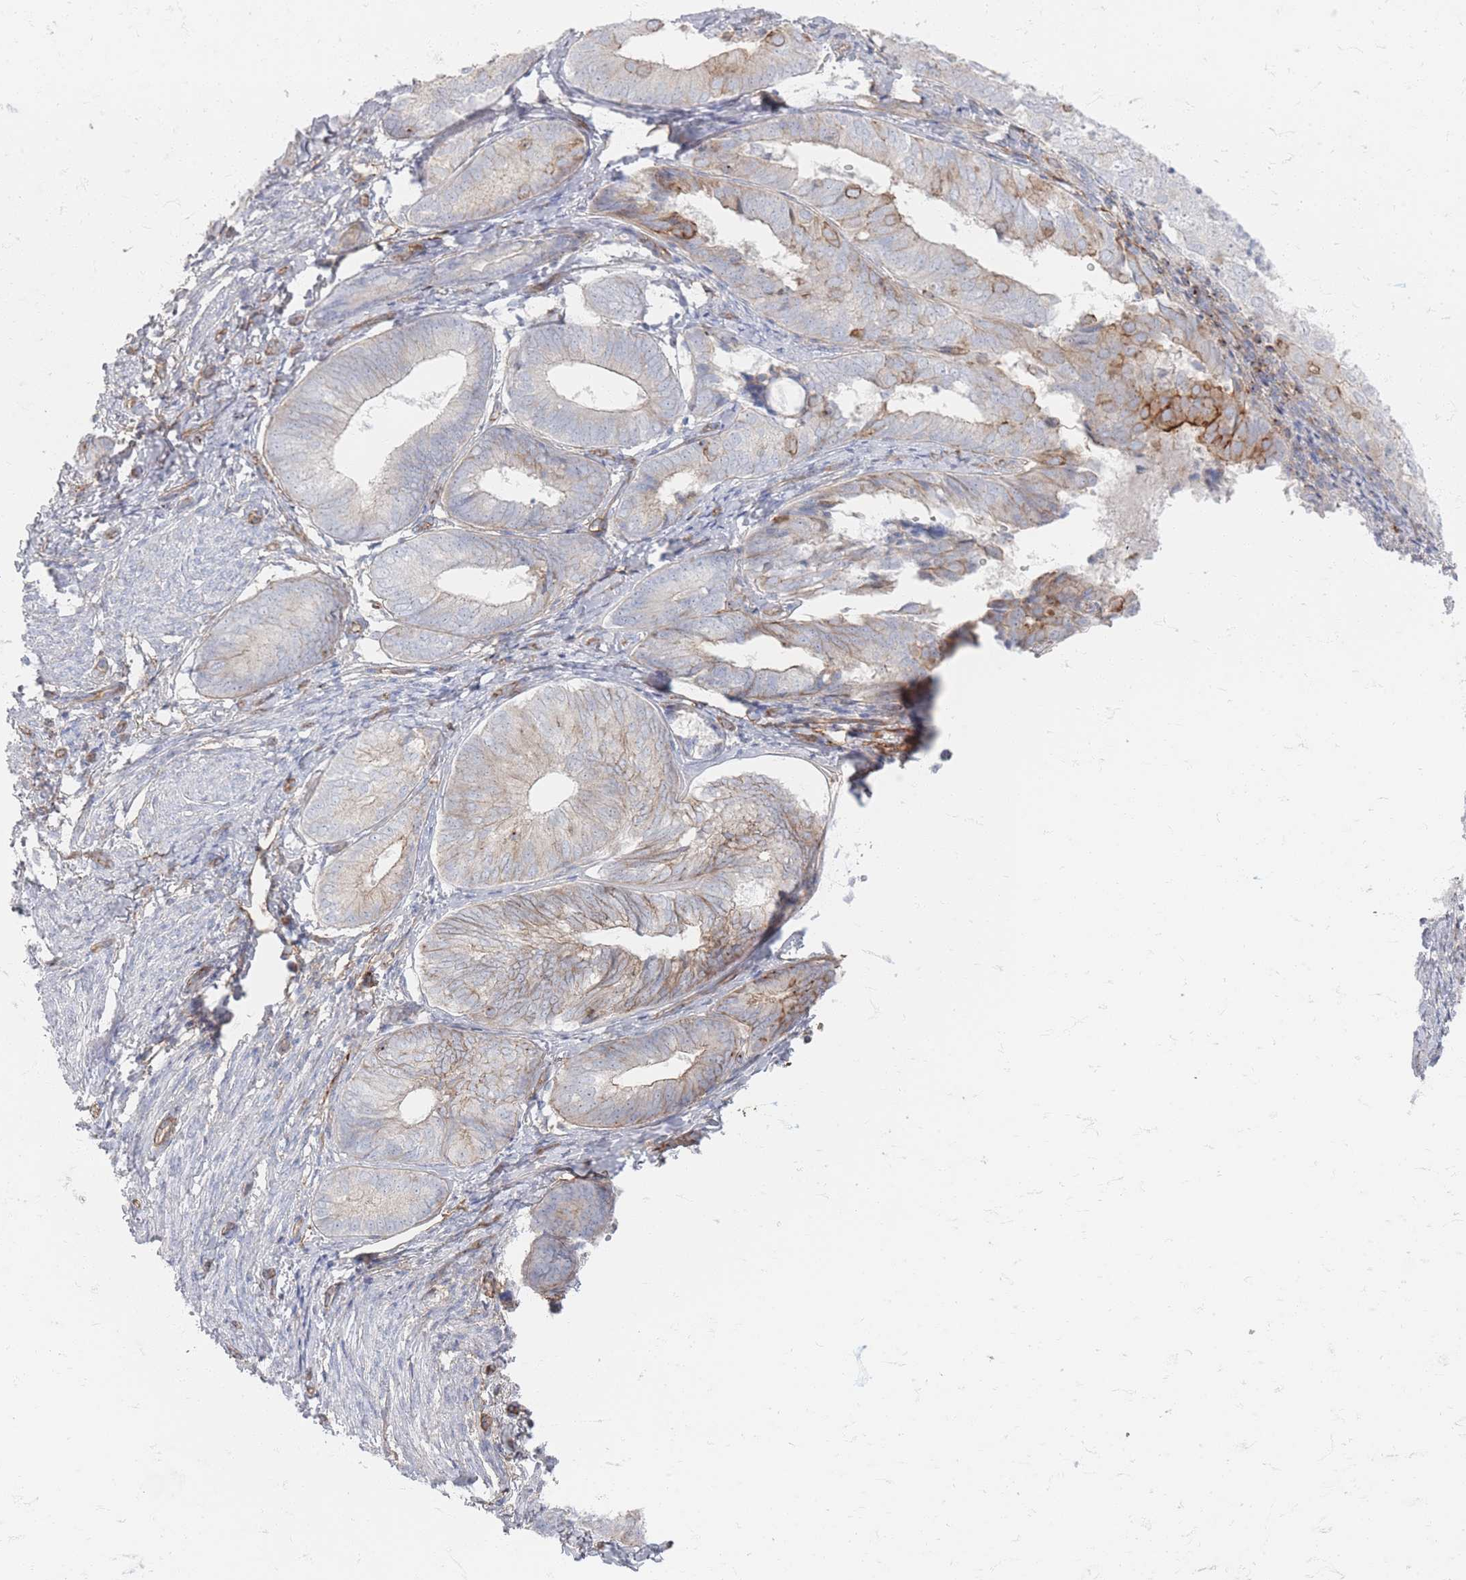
{"staining": {"intensity": "moderate", "quantity": "<25%", "location": "cytoplasmic/membranous"}, "tissue": "endometrial cancer", "cell_type": "Tumor cells", "image_type": "cancer", "snomed": [{"axis": "morphology", "description": "Adenocarcinoma, NOS"}, {"axis": "topography", "description": "Endometrium"}], "caption": "Immunohistochemistry of endometrial cancer (adenocarcinoma) demonstrates low levels of moderate cytoplasmic/membranous staining in approximately <25% of tumor cells.", "gene": "GNB1", "patient": {"sex": "female", "age": 87}}